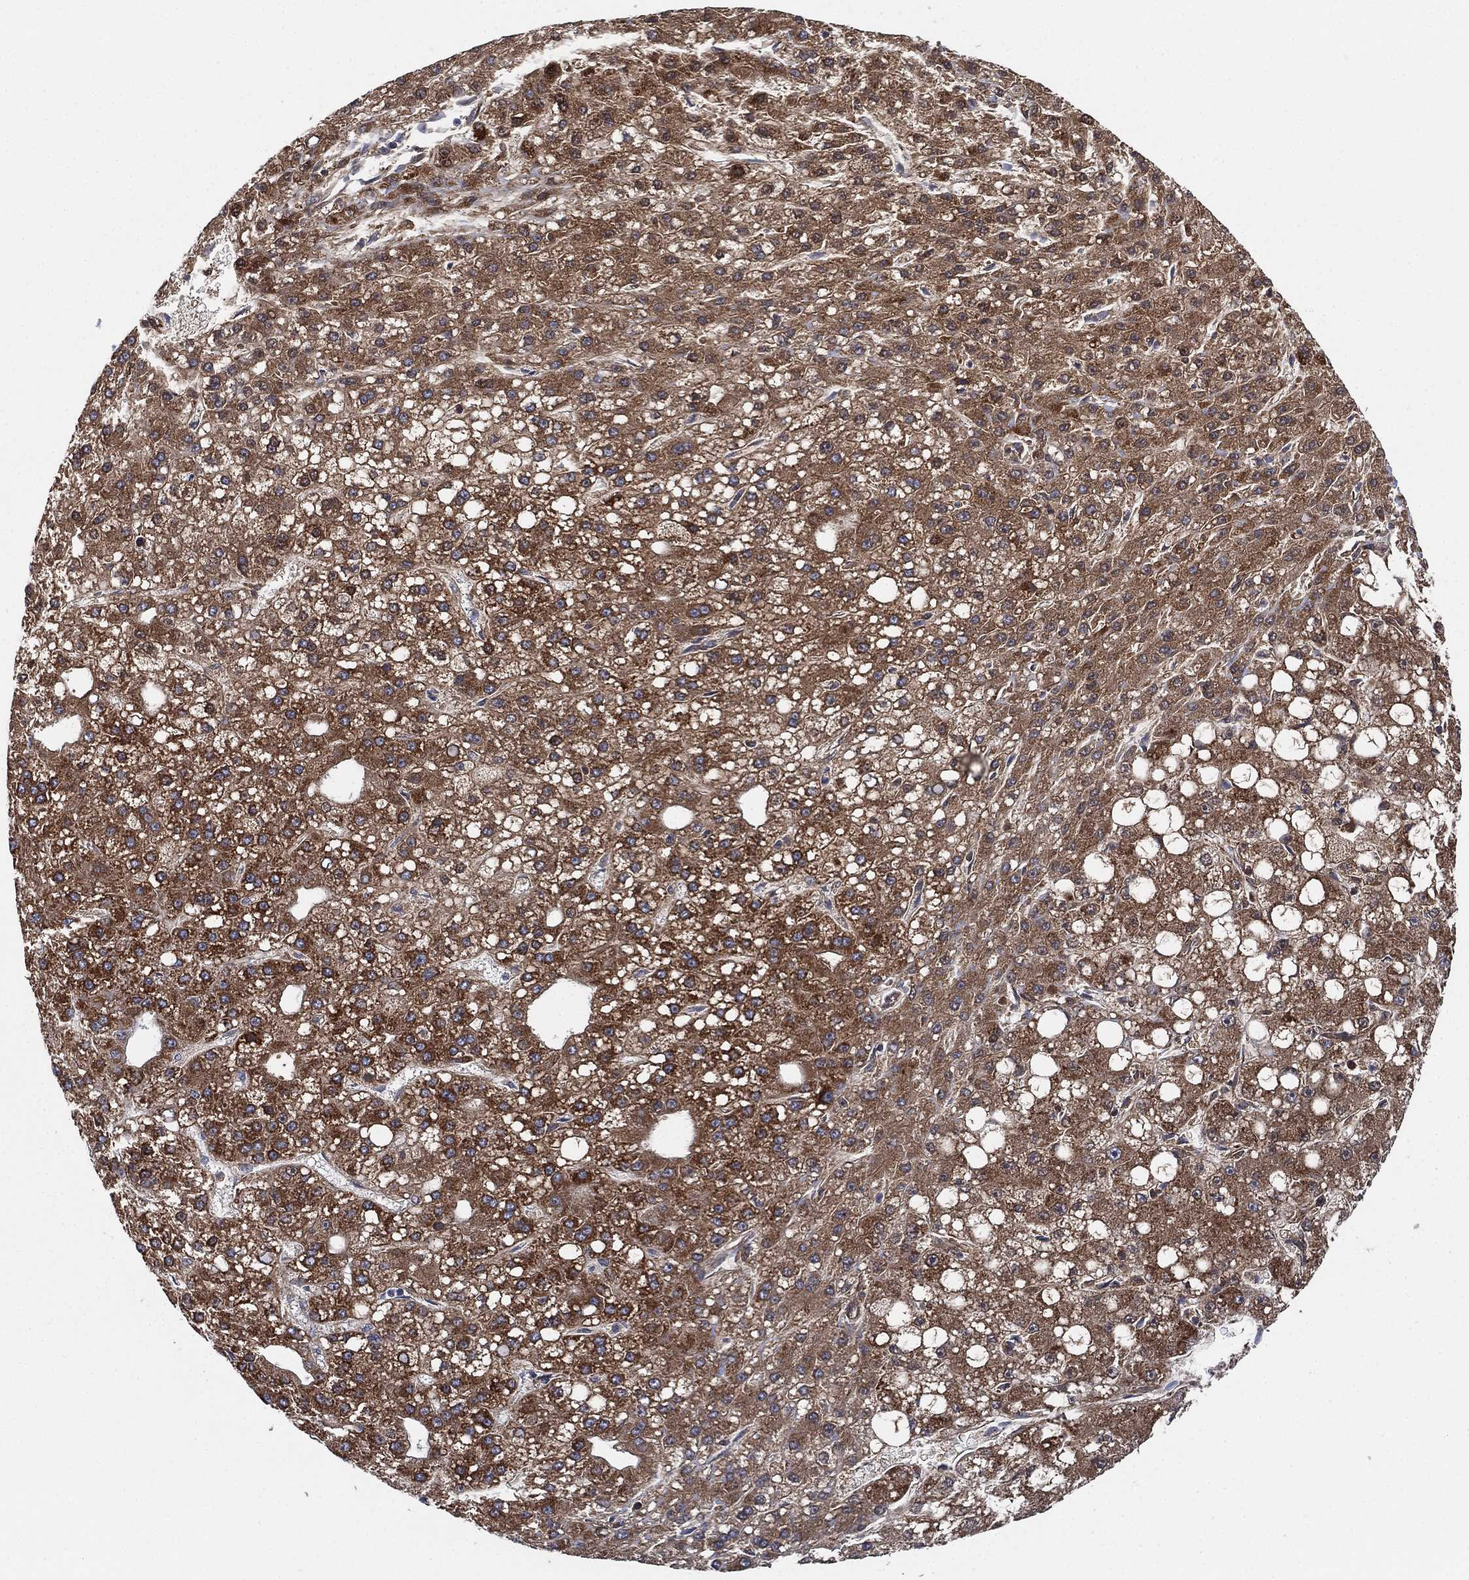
{"staining": {"intensity": "moderate", "quantity": ">75%", "location": "cytoplasmic/membranous"}, "tissue": "liver cancer", "cell_type": "Tumor cells", "image_type": "cancer", "snomed": [{"axis": "morphology", "description": "Carcinoma, Hepatocellular, NOS"}, {"axis": "topography", "description": "Liver"}], "caption": "IHC micrograph of human hepatocellular carcinoma (liver) stained for a protein (brown), which demonstrates medium levels of moderate cytoplasmic/membranous staining in approximately >75% of tumor cells.", "gene": "FES", "patient": {"sex": "male", "age": 67}}